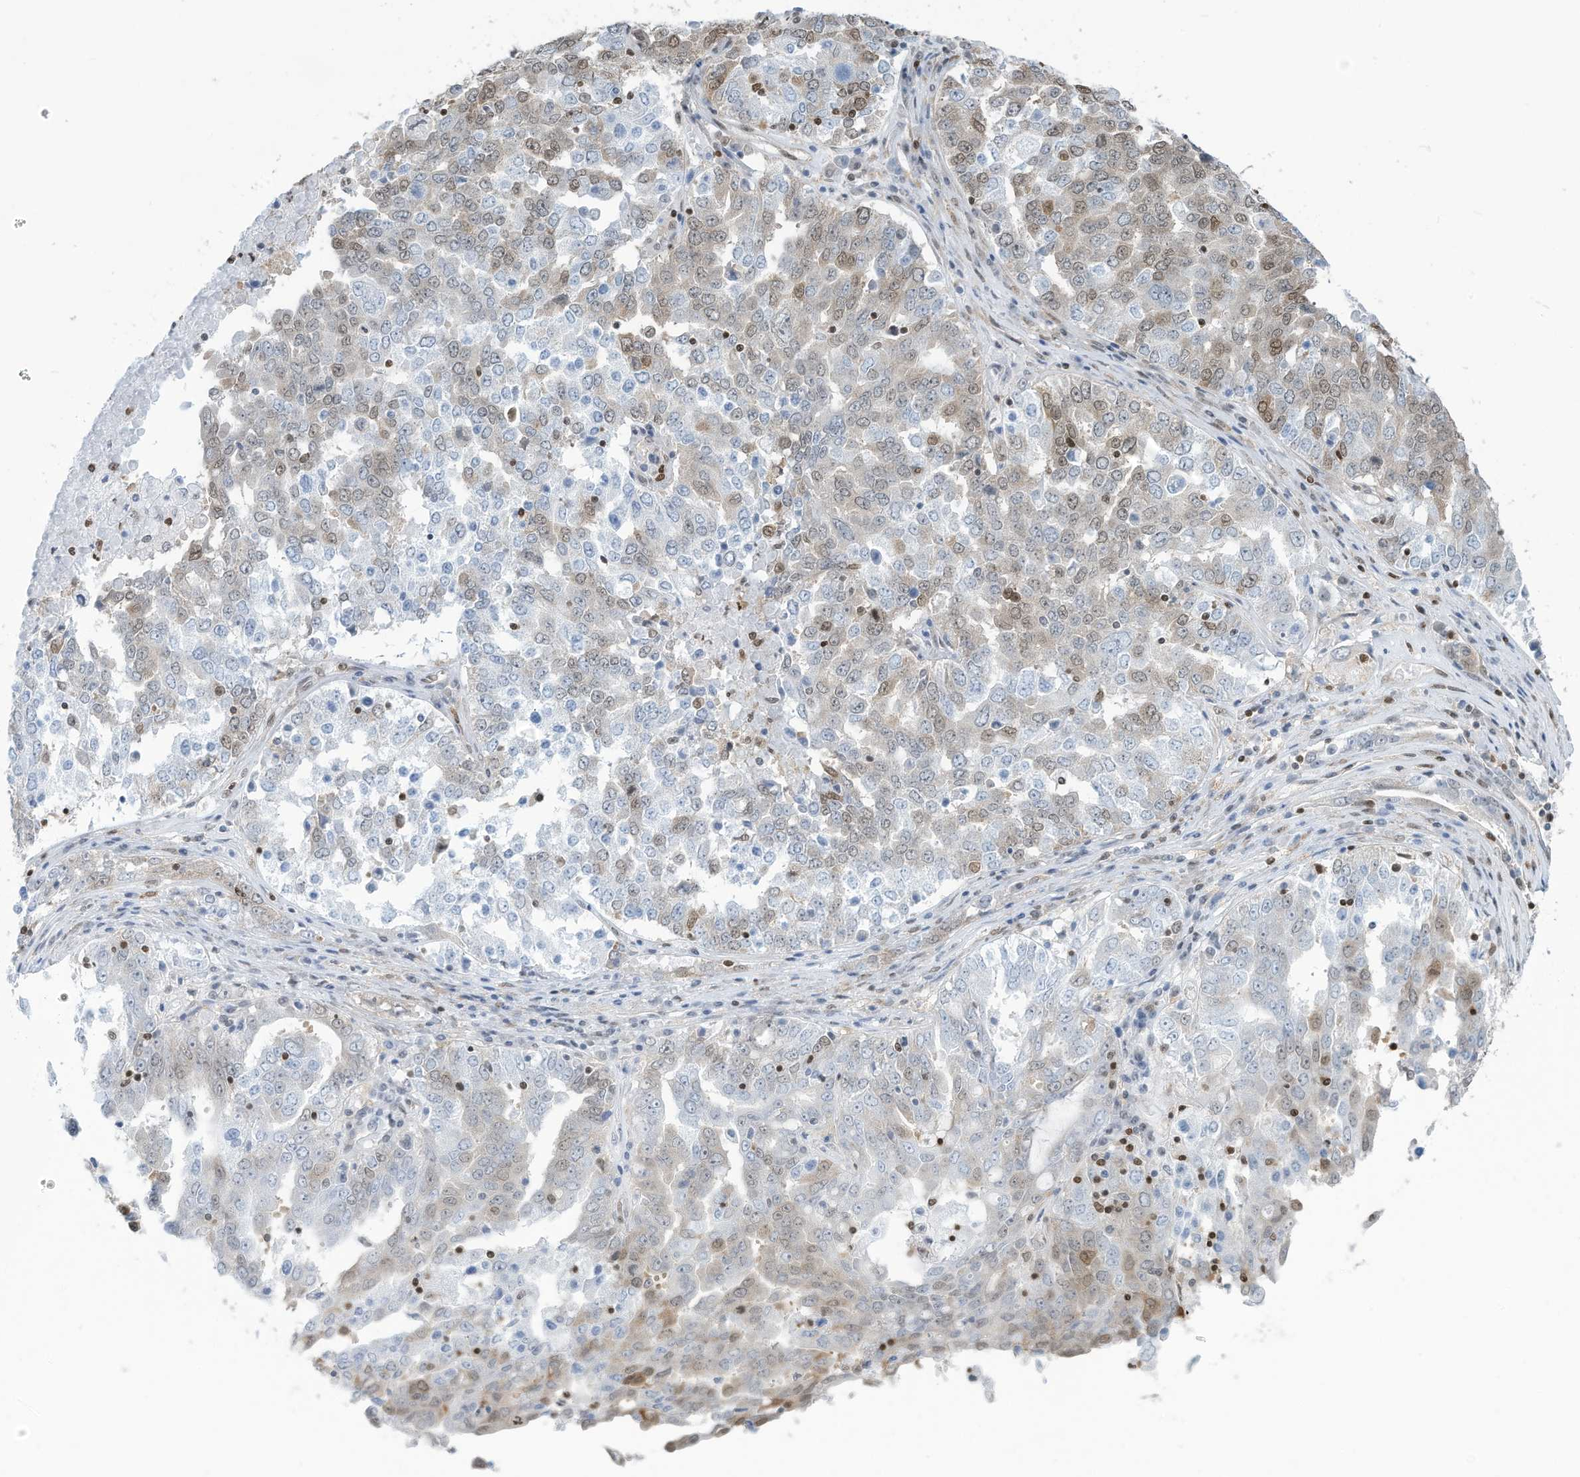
{"staining": {"intensity": "moderate", "quantity": "<25%", "location": "nuclear"}, "tissue": "ovarian cancer", "cell_type": "Tumor cells", "image_type": "cancer", "snomed": [{"axis": "morphology", "description": "Carcinoma, endometroid"}, {"axis": "topography", "description": "Ovary"}], "caption": "About <25% of tumor cells in human ovarian endometroid carcinoma reveal moderate nuclear protein positivity as visualized by brown immunohistochemical staining.", "gene": "SARNP", "patient": {"sex": "female", "age": 62}}